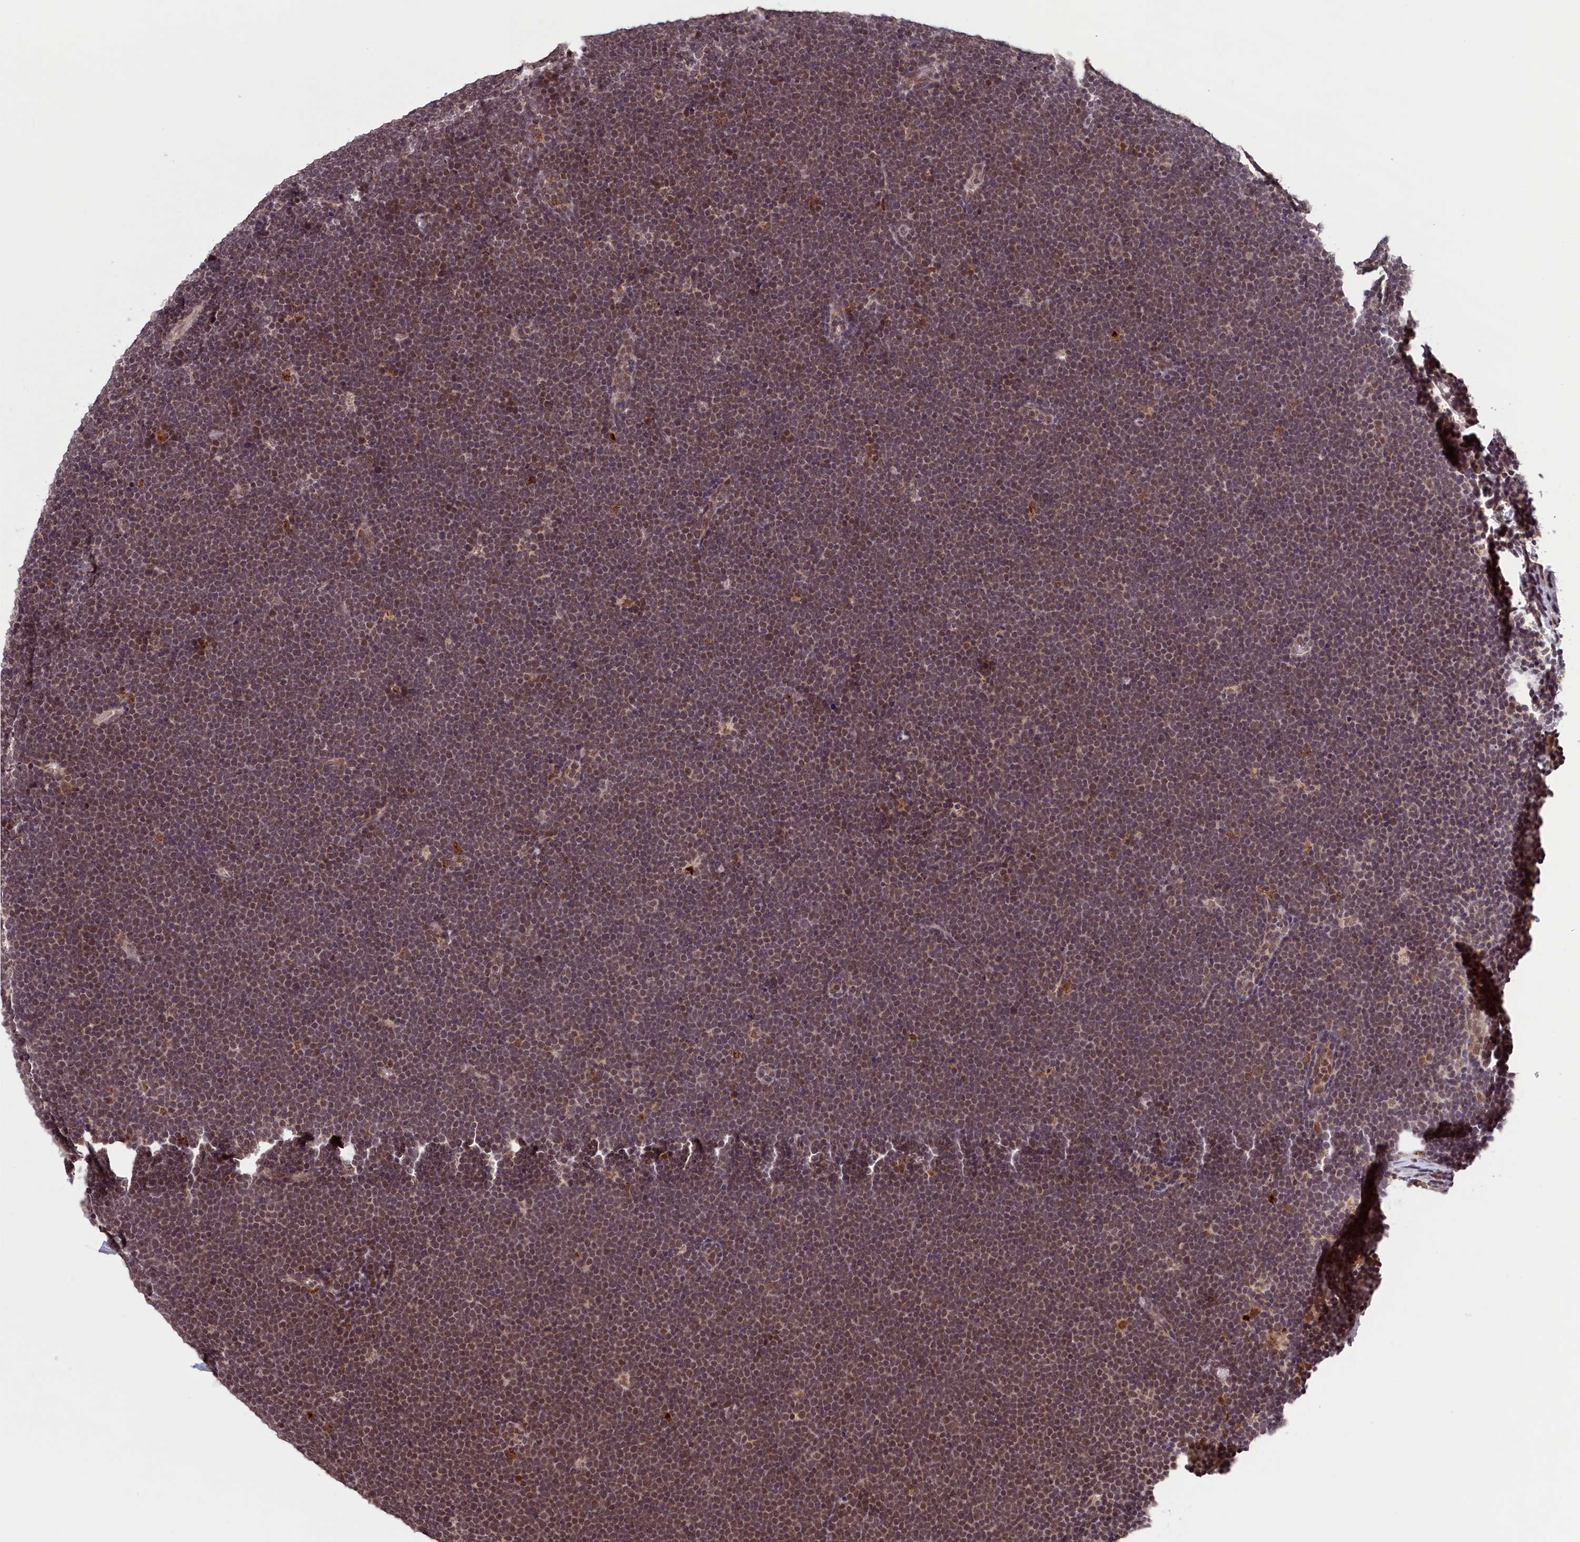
{"staining": {"intensity": "moderate", "quantity": "25%-75%", "location": "nuclear"}, "tissue": "lymphoma", "cell_type": "Tumor cells", "image_type": "cancer", "snomed": [{"axis": "morphology", "description": "Malignant lymphoma, non-Hodgkin's type, High grade"}, {"axis": "topography", "description": "Lymph node"}], "caption": "A photomicrograph of malignant lymphoma, non-Hodgkin's type (high-grade) stained for a protein exhibits moderate nuclear brown staining in tumor cells. Using DAB (3,3'-diaminobenzidine) (brown) and hematoxylin (blue) stains, captured at high magnification using brightfield microscopy.", "gene": "KCNK6", "patient": {"sex": "male", "age": 13}}